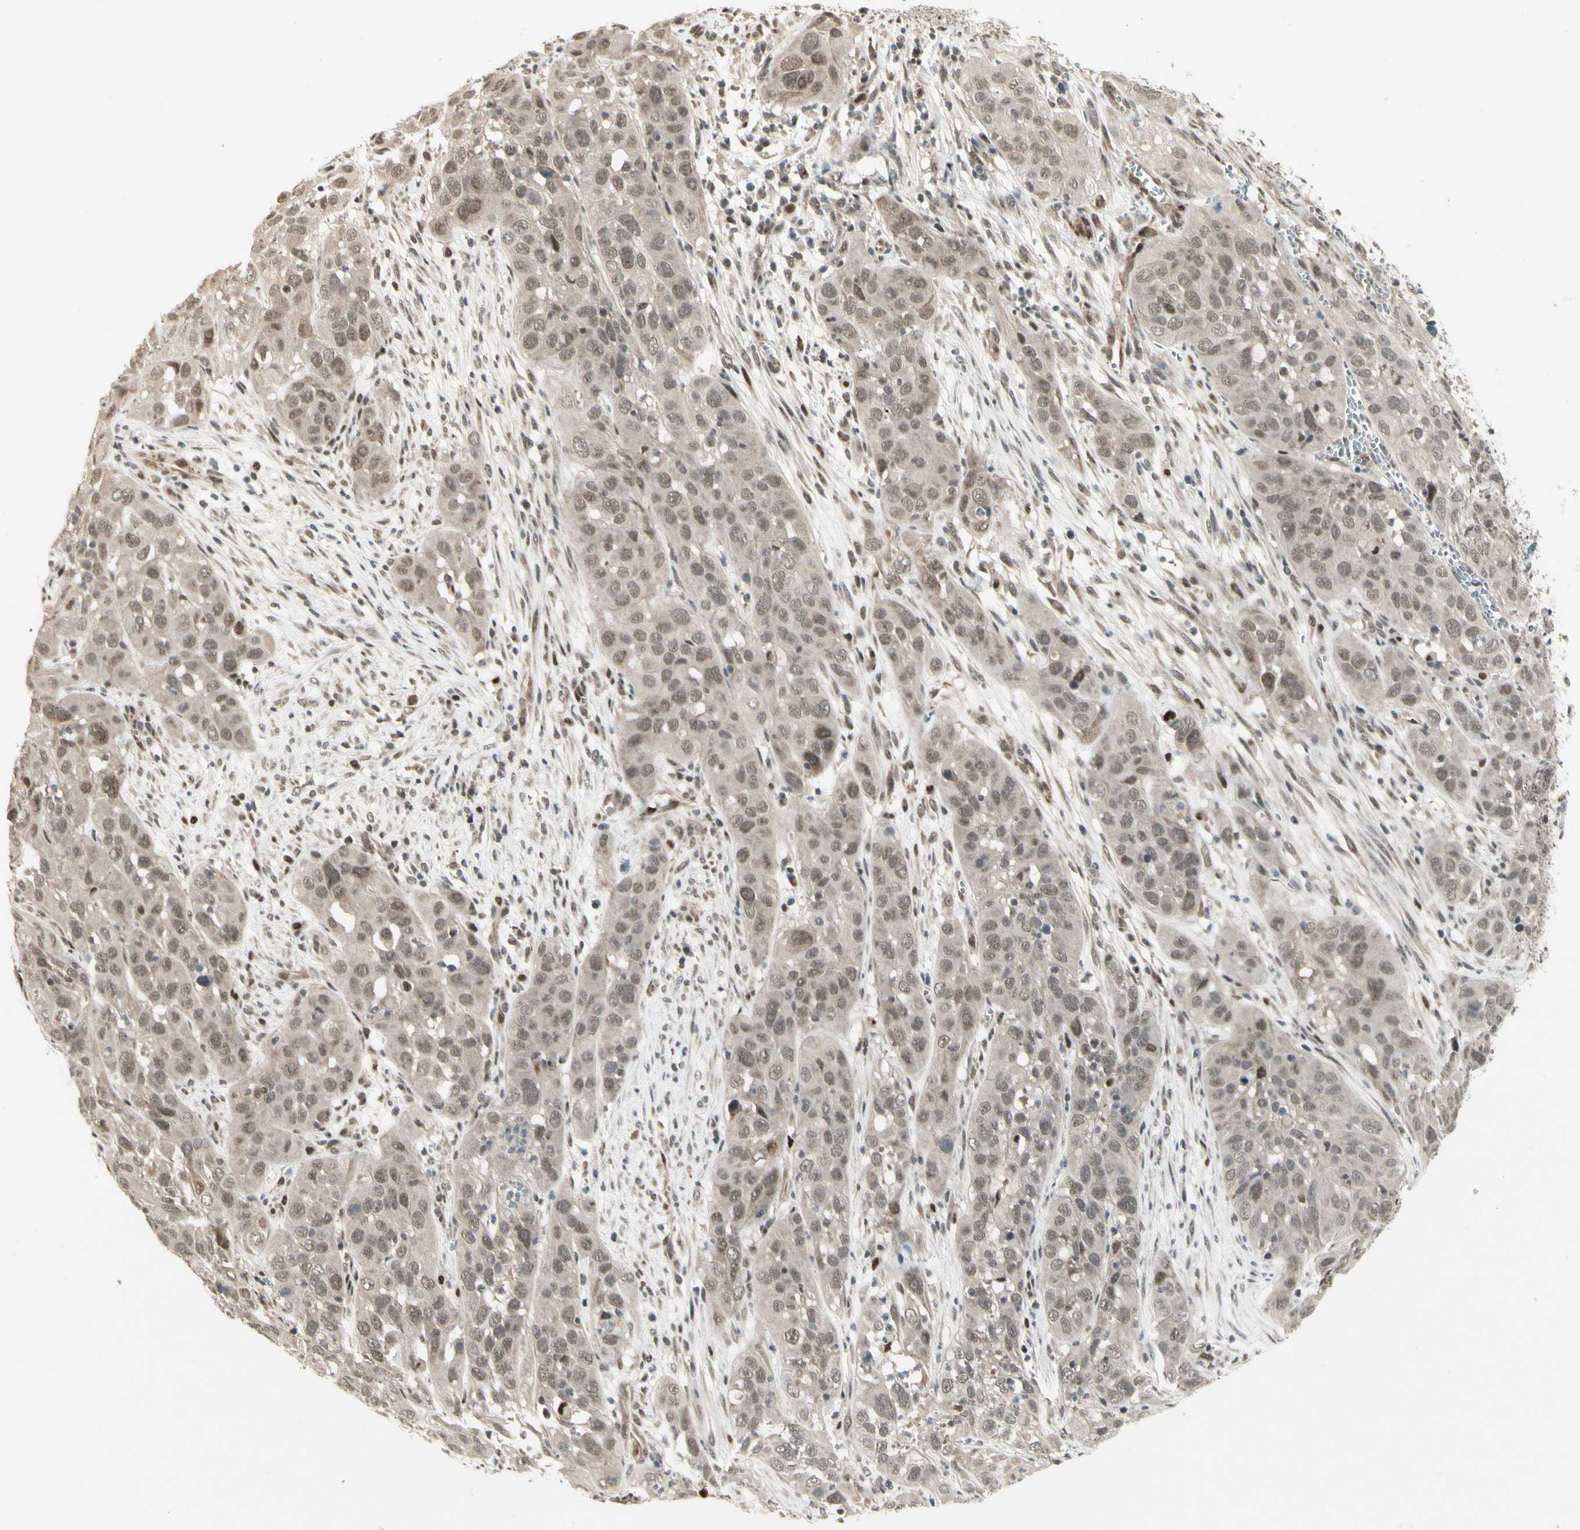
{"staining": {"intensity": "weak", "quantity": "25%-75%", "location": "nuclear"}, "tissue": "cervical cancer", "cell_type": "Tumor cells", "image_type": "cancer", "snomed": [{"axis": "morphology", "description": "Squamous cell carcinoma, NOS"}, {"axis": "topography", "description": "Cervix"}], "caption": "Immunohistochemistry micrograph of squamous cell carcinoma (cervical) stained for a protein (brown), which reveals low levels of weak nuclear expression in about 25%-75% of tumor cells.", "gene": "CDK11A", "patient": {"sex": "female", "age": 32}}